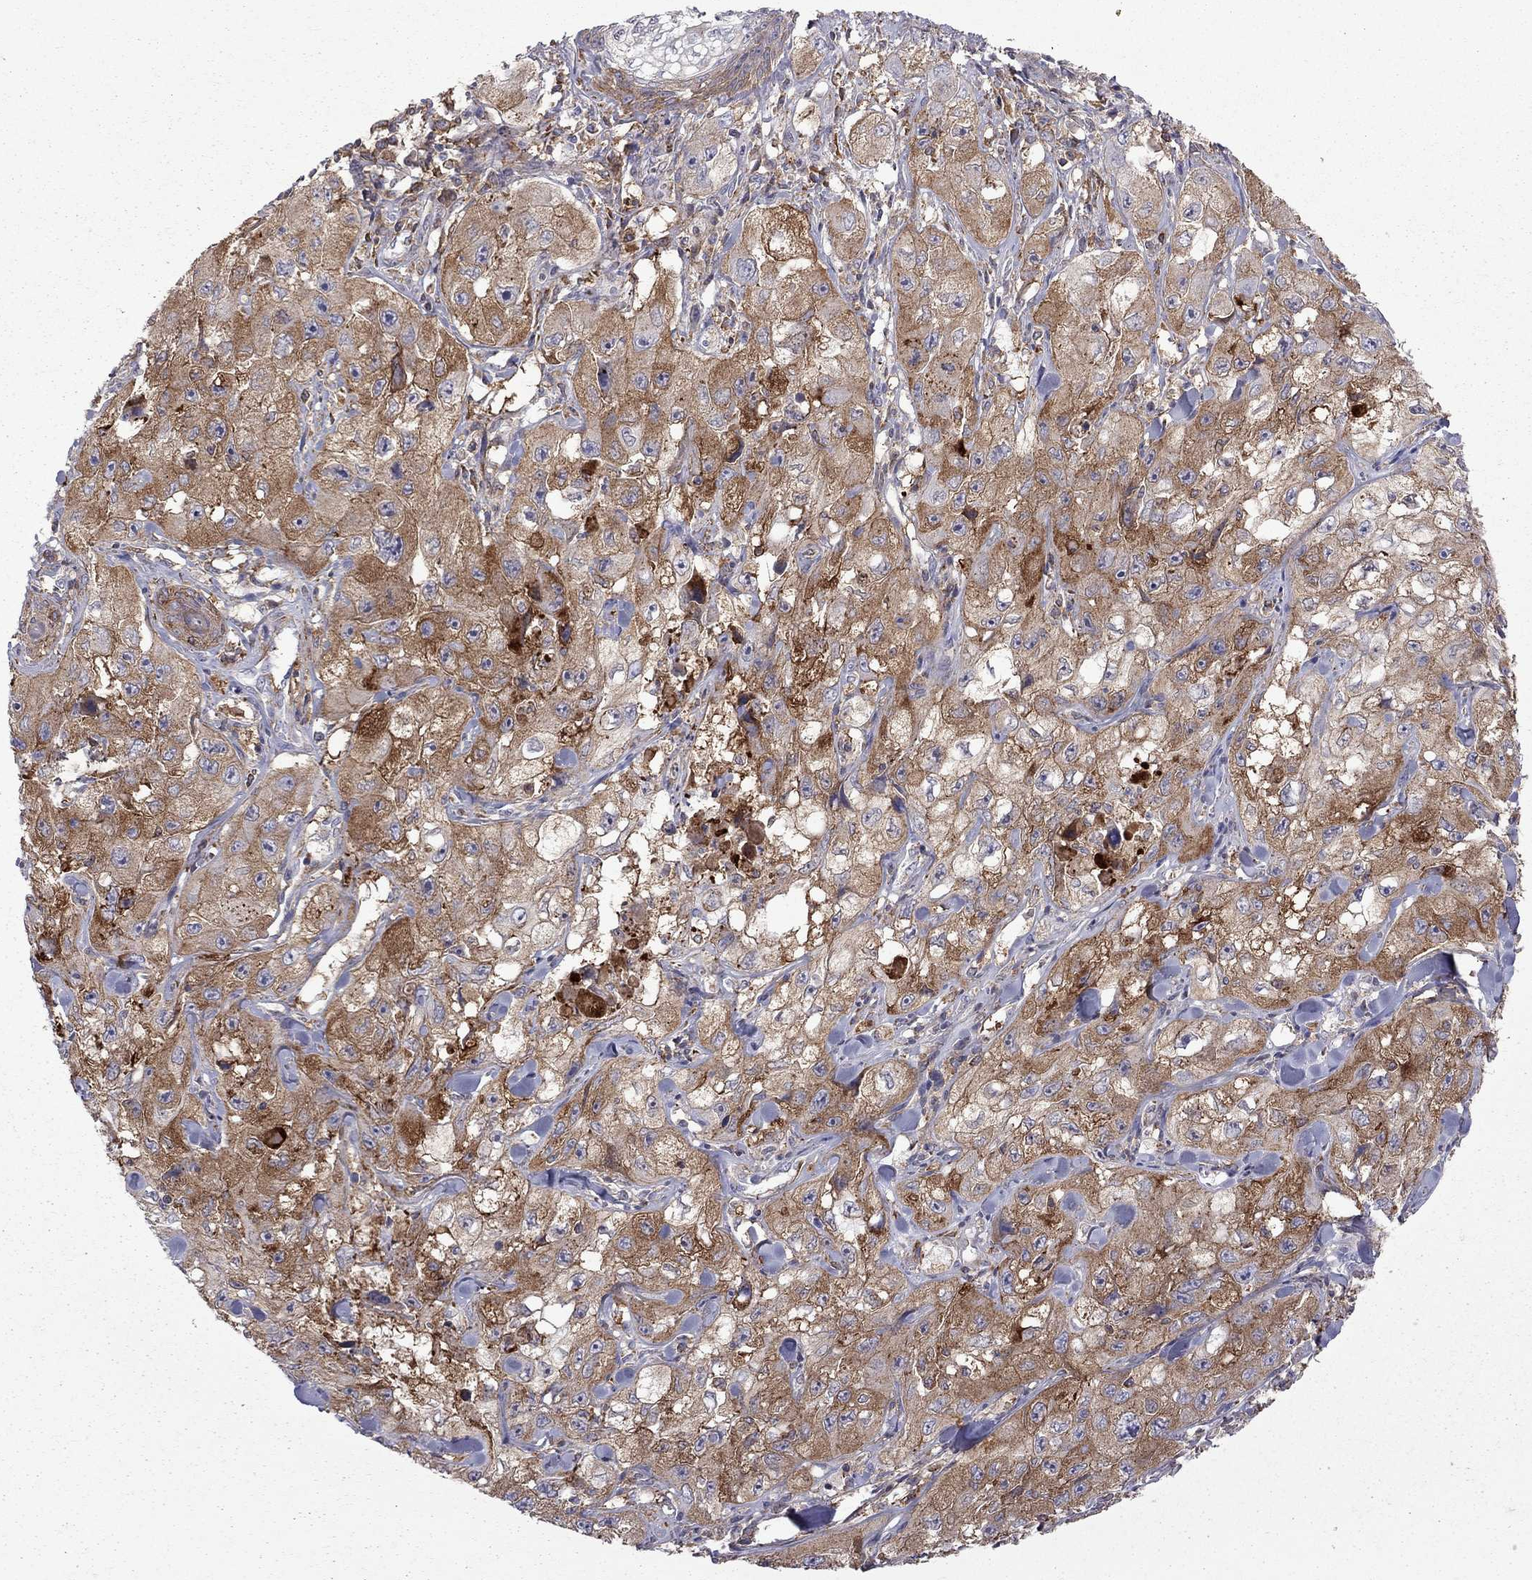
{"staining": {"intensity": "strong", "quantity": "25%-75%", "location": "cytoplasmic/membranous"}, "tissue": "skin cancer", "cell_type": "Tumor cells", "image_type": "cancer", "snomed": [{"axis": "morphology", "description": "Squamous cell carcinoma, NOS"}, {"axis": "topography", "description": "Skin"}, {"axis": "topography", "description": "Subcutis"}], "caption": "Brown immunohistochemical staining in skin squamous cell carcinoma reveals strong cytoplasmic/membranous staining in approximately 25%-75% of tumor cells. Nuclei are stained in blue.", "gene": "EIF4E3", "patient": {"sex": "male", "age": 73}}